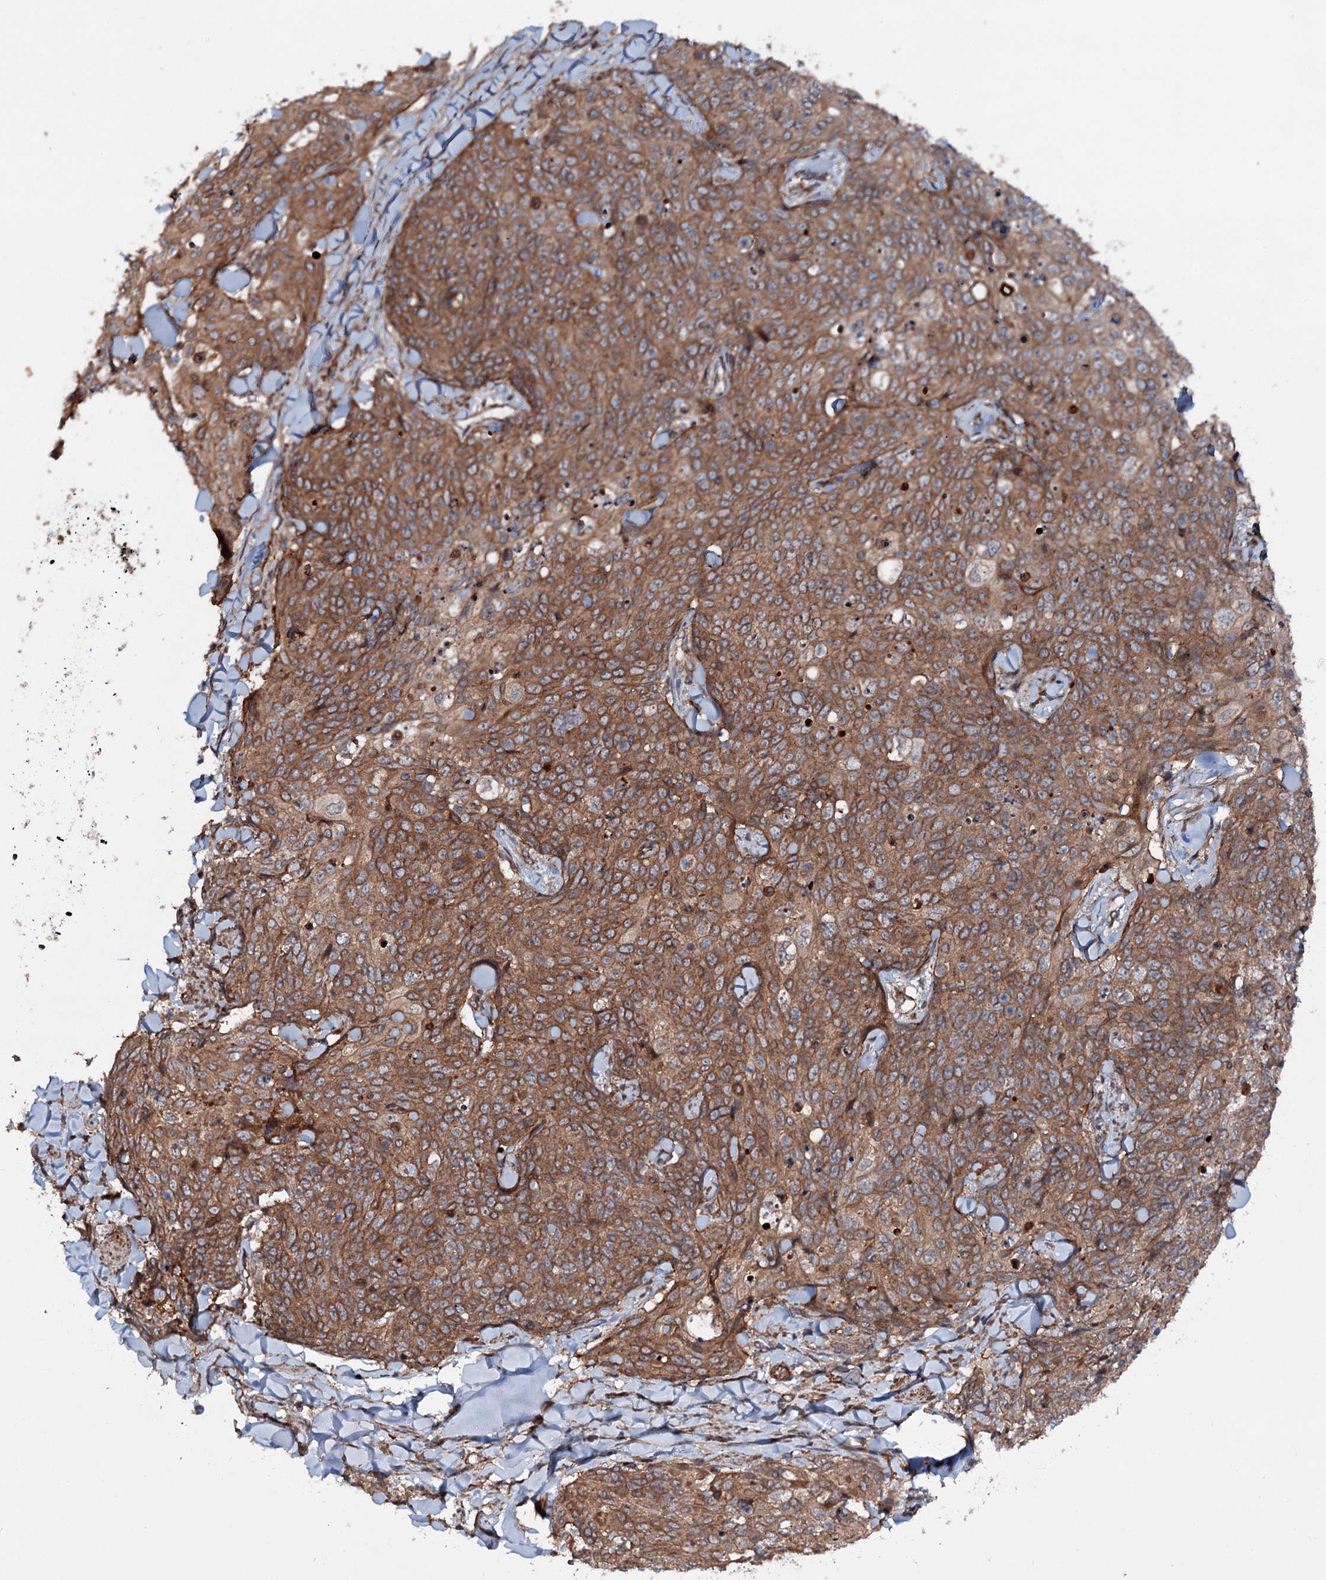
{"staining": {"intensity": "moderate", "quantity": ">75%", "location": "cytoplasmic/membranous"}, "tissue": "skin cancer", "cell_type": "Tumor cells", "image_type": "cancer", "snomed": [{"axis": "morphology", "description": "Squamous cell carcinoma, NOS"}, {"axis": "topography", "description": "Skin"}, {"axis": "topography", "description": "Vulva"}], "caption": "Immunohistochemistry of human squamous cell carcinoma (skin) reveals medium levels of moderate cytoplasmic/membranous staining in about >75% of tumor cells. The staining was performed using DAB, with brown indicating positive protein expression. Nuclei are stained blue with hematoxylin.", "gene": "ADGRG4", "patient": {"sex": "female", "age": 85}}